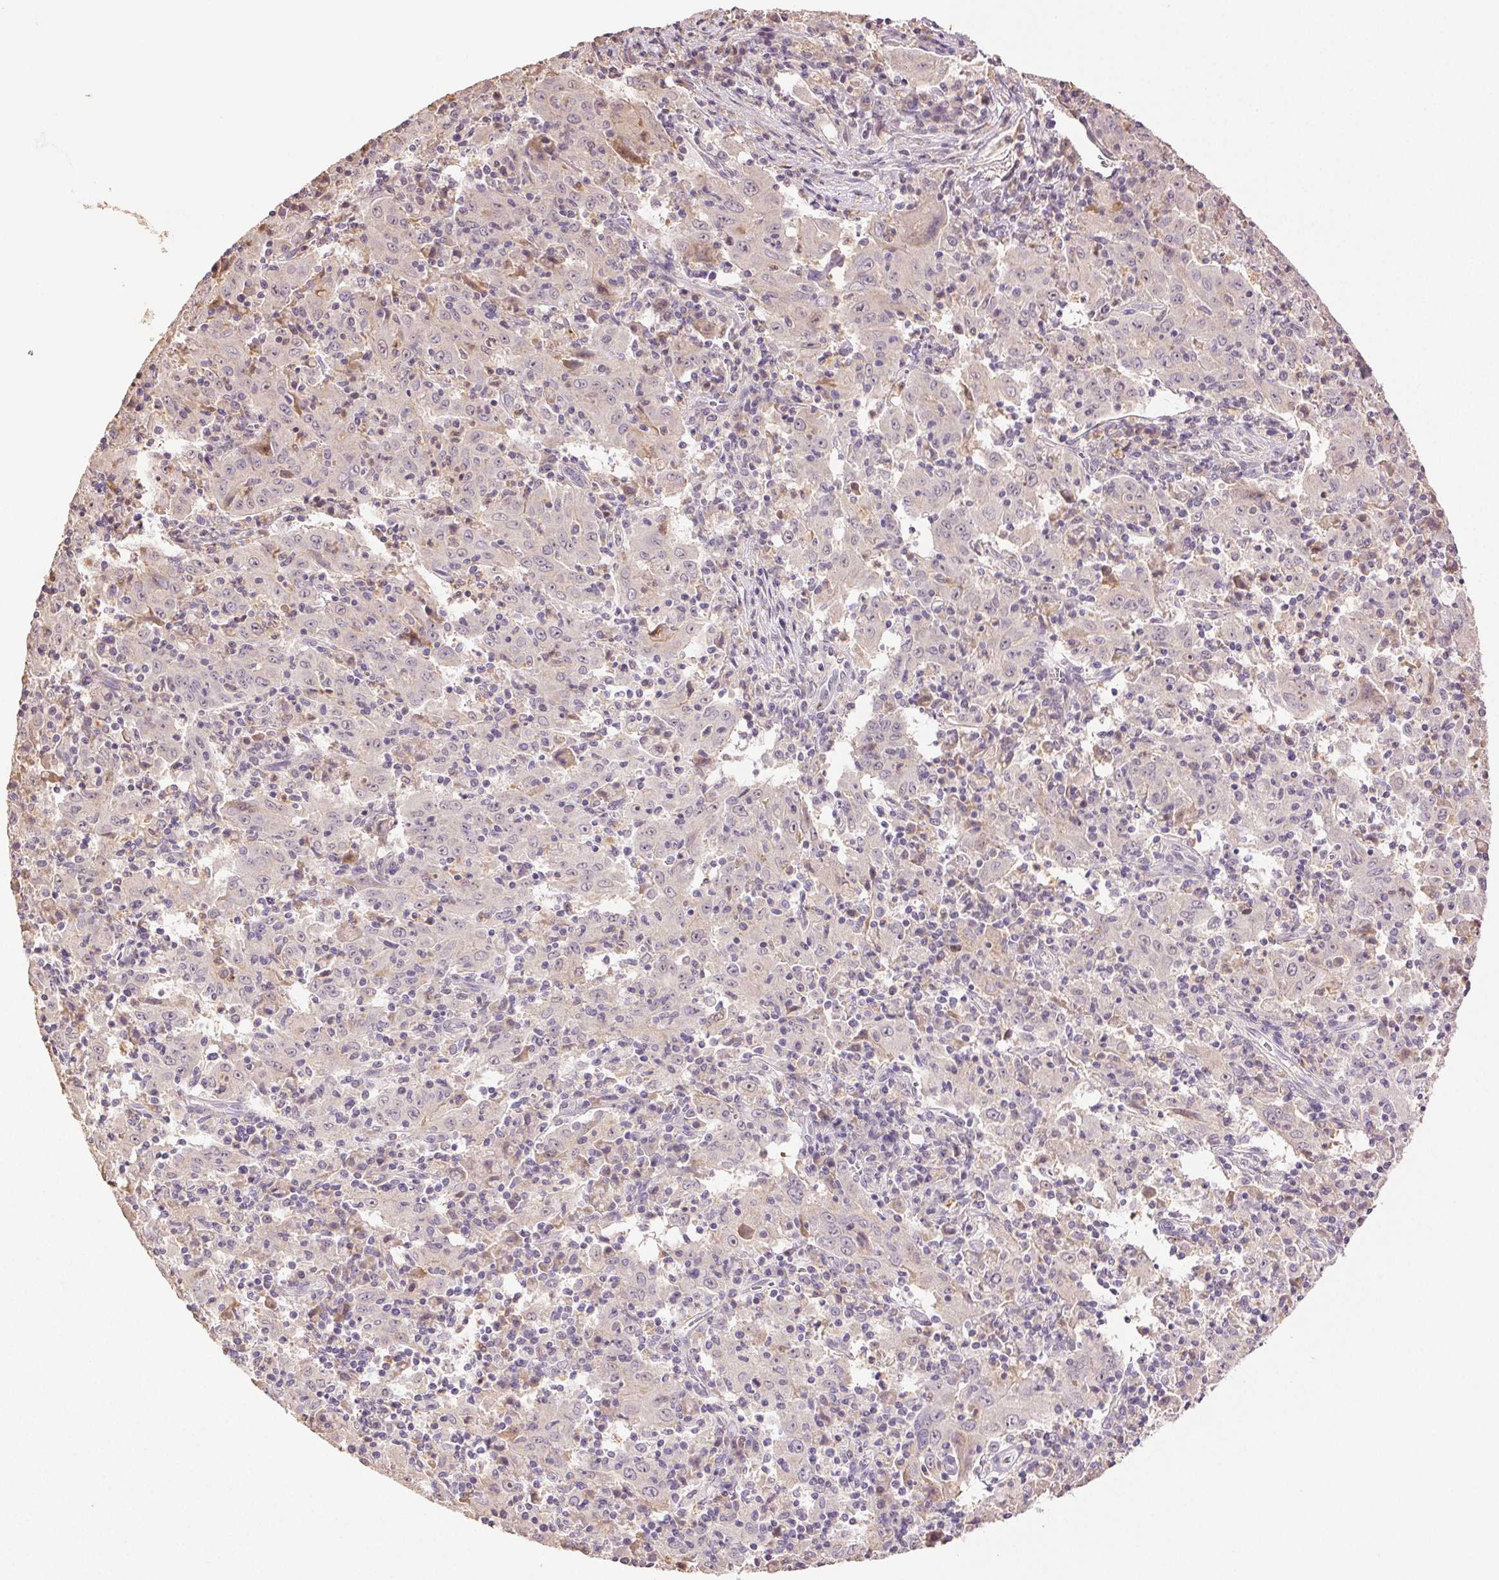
{"staining": {"intensity": "negative", "quantity": "none", "location": "none"}, "tissue": "pancreatic cancer", "cell_type": "Tumor cells", "image_type": "cancer", "snomed": [{"axis": "morphology", "description": "Adenocarcinoma, NOS"}, {"axis": "topography", "description": "Pancreas"}], "caption": "Pancreatic cancer (adenocarcinoma) stained for a protein using immunohistochemistry (IHC) shows no positivity tumor cells.", "gene": "TMEM253", "patient": {"sex": "male", "age": 63}}